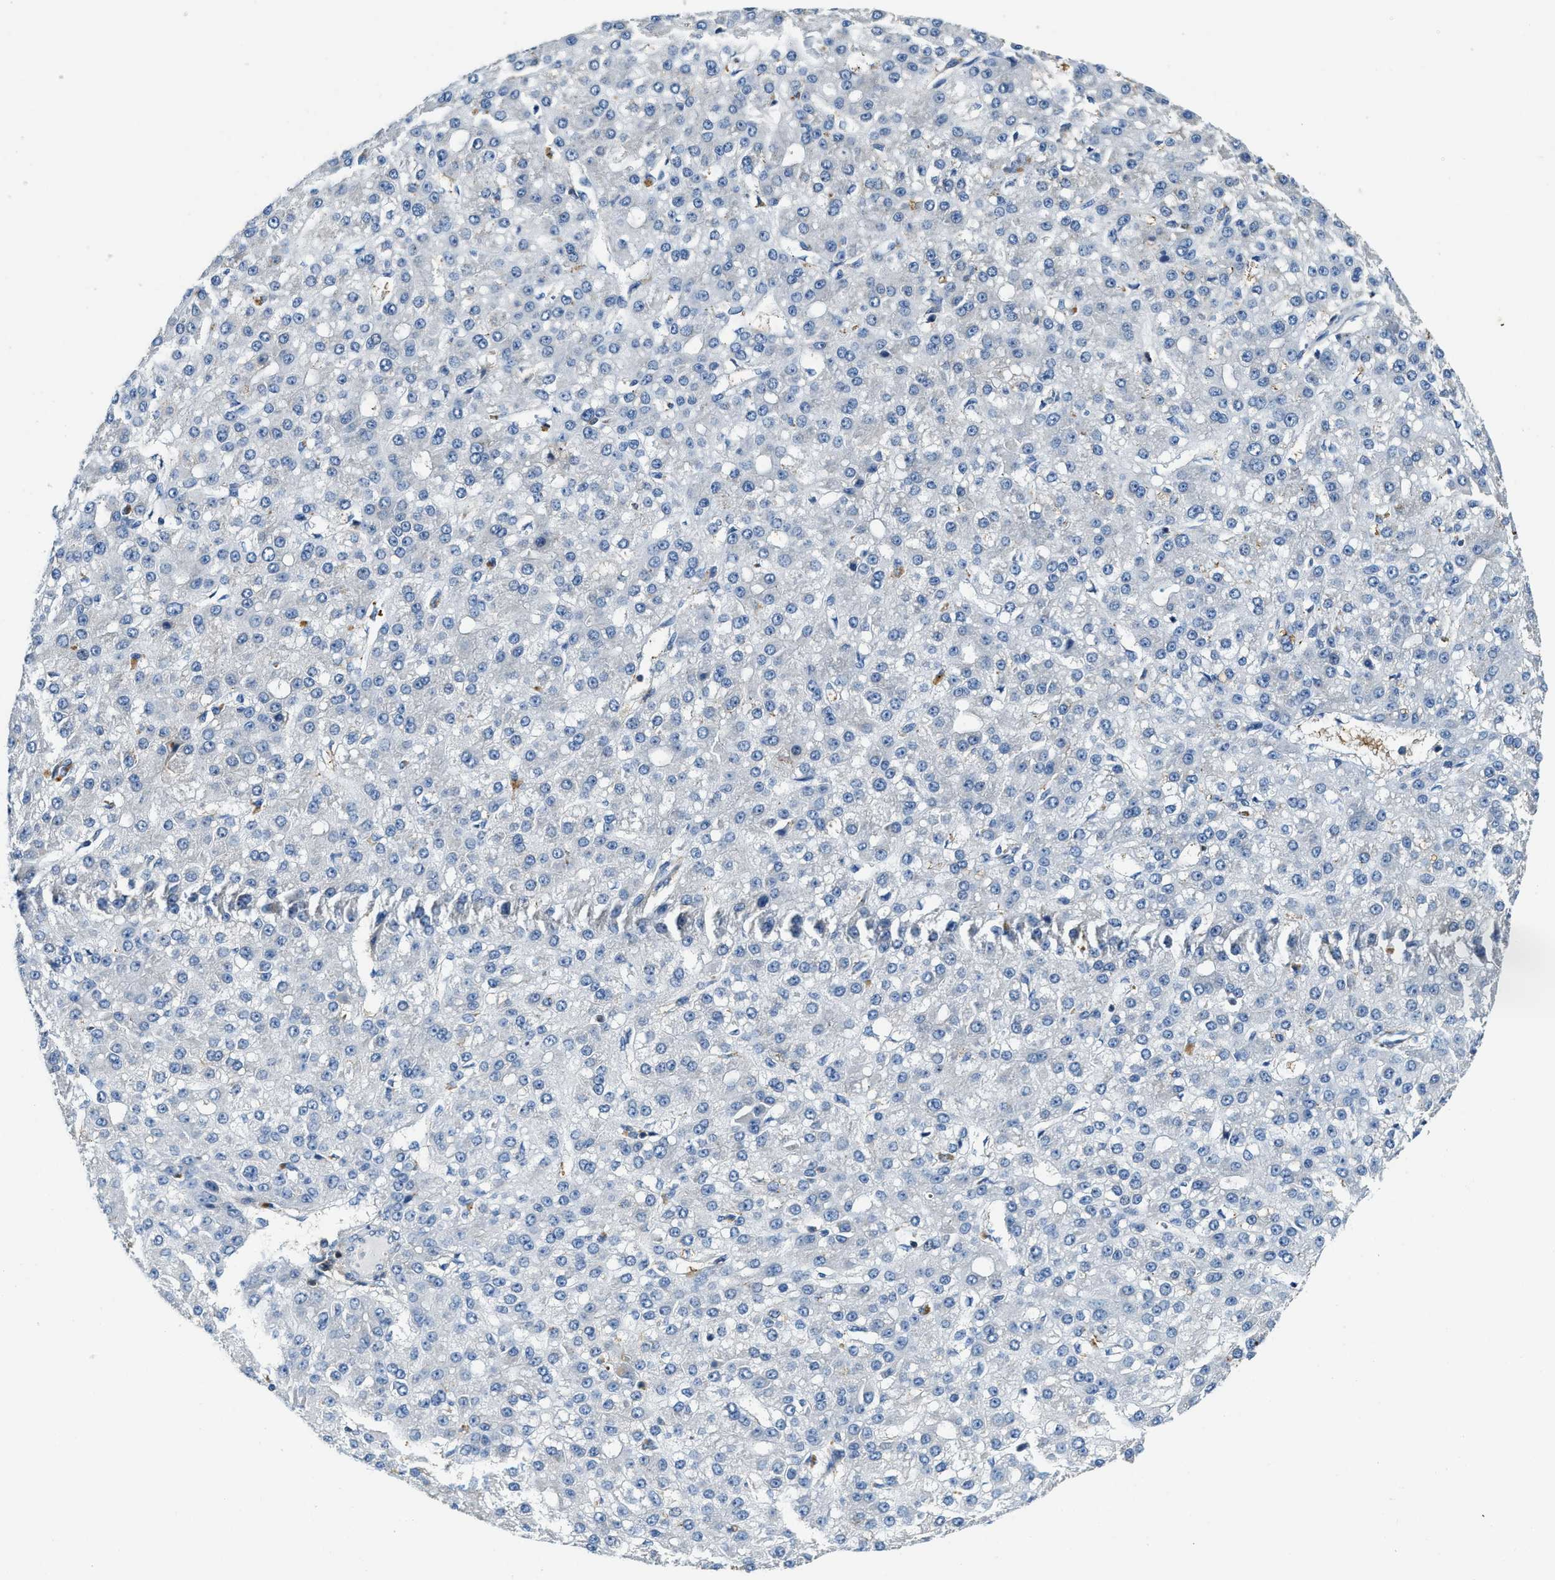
{"staining": {"intensity": "negative", "quantity": "none", "location": "none"}, "tissue": "liver cancer", "cell_type": "Tumor cells", "image_type": "cancer", "snomed": [{"axis": "morphology", "description": "Carcinoma, Hepatocellular, NOS"}, {"axis": "topography", "description": "Liver"}], "caption": "DAB immunohistochemical staining of human liver hepatocellular carcinoma demonstrates no significant positivity in tumor cells.", "gene": "MYO1G", "patient": {"sex": "male", "age": 67}}